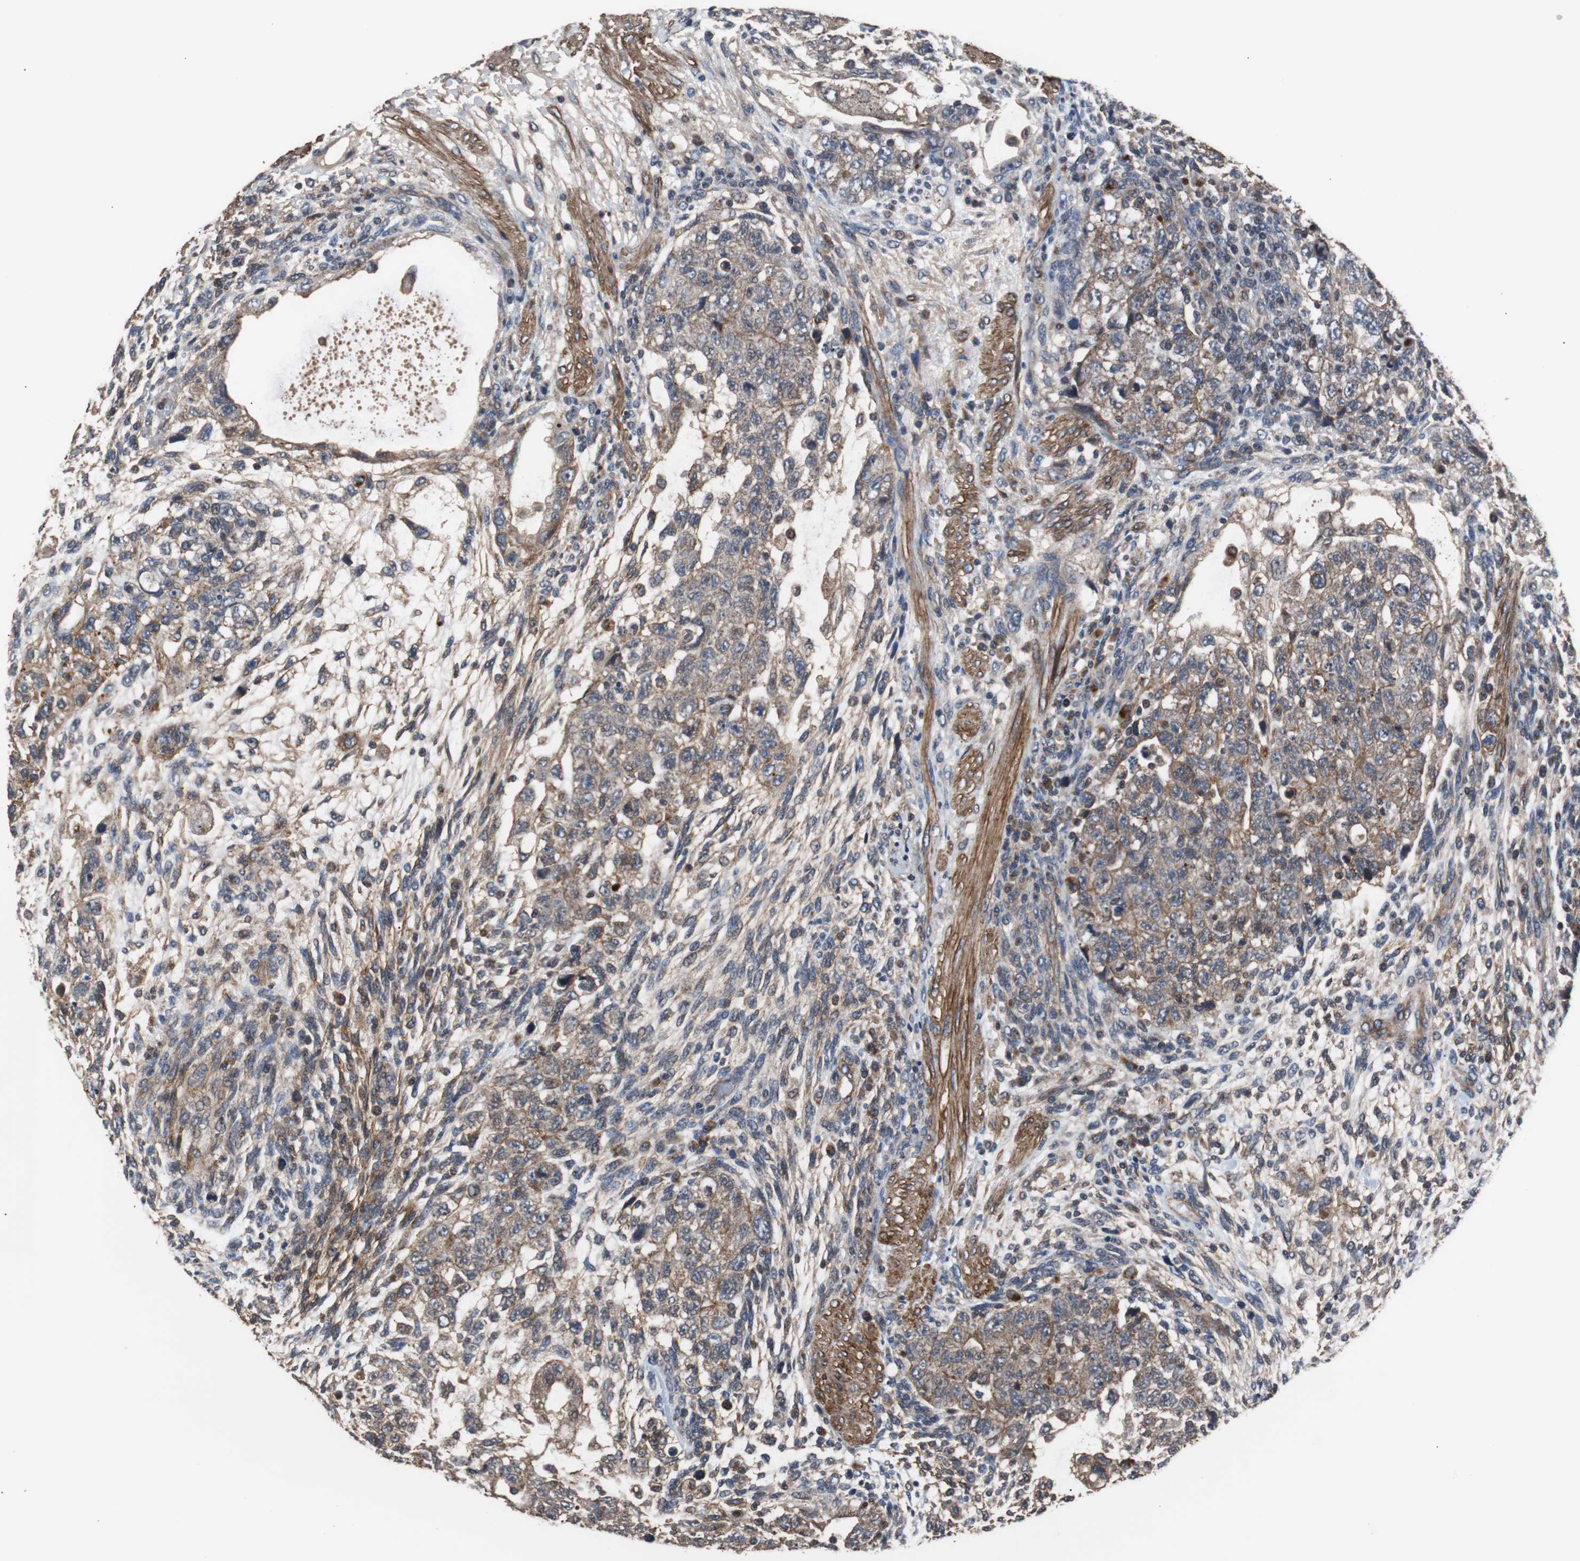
{"staining": {"intensity": "moderate", "quantity": ">75%", "location": "cytoplasmic/membranous"}, "tissue": "testis cancer", "cell_type": "Tumor cells", "image_type": "cancer", "snomed": [{"axis": "morphology", "description": "Normal tissue, NOS"}, {"axis": "morphology", "description": "Carcinoma, Embryonal, NOS"}, {"axis": "topography", "description": "Testis"}], "caption": "IHC (DAB) staining of embryonal carcinoma (testis) exhibits moderate cytoplasmic/membranous protein staining in approximately >75% of tumor cells.", "gene": "PITRM1", "patient": {"sex": "male", "age": 36}}